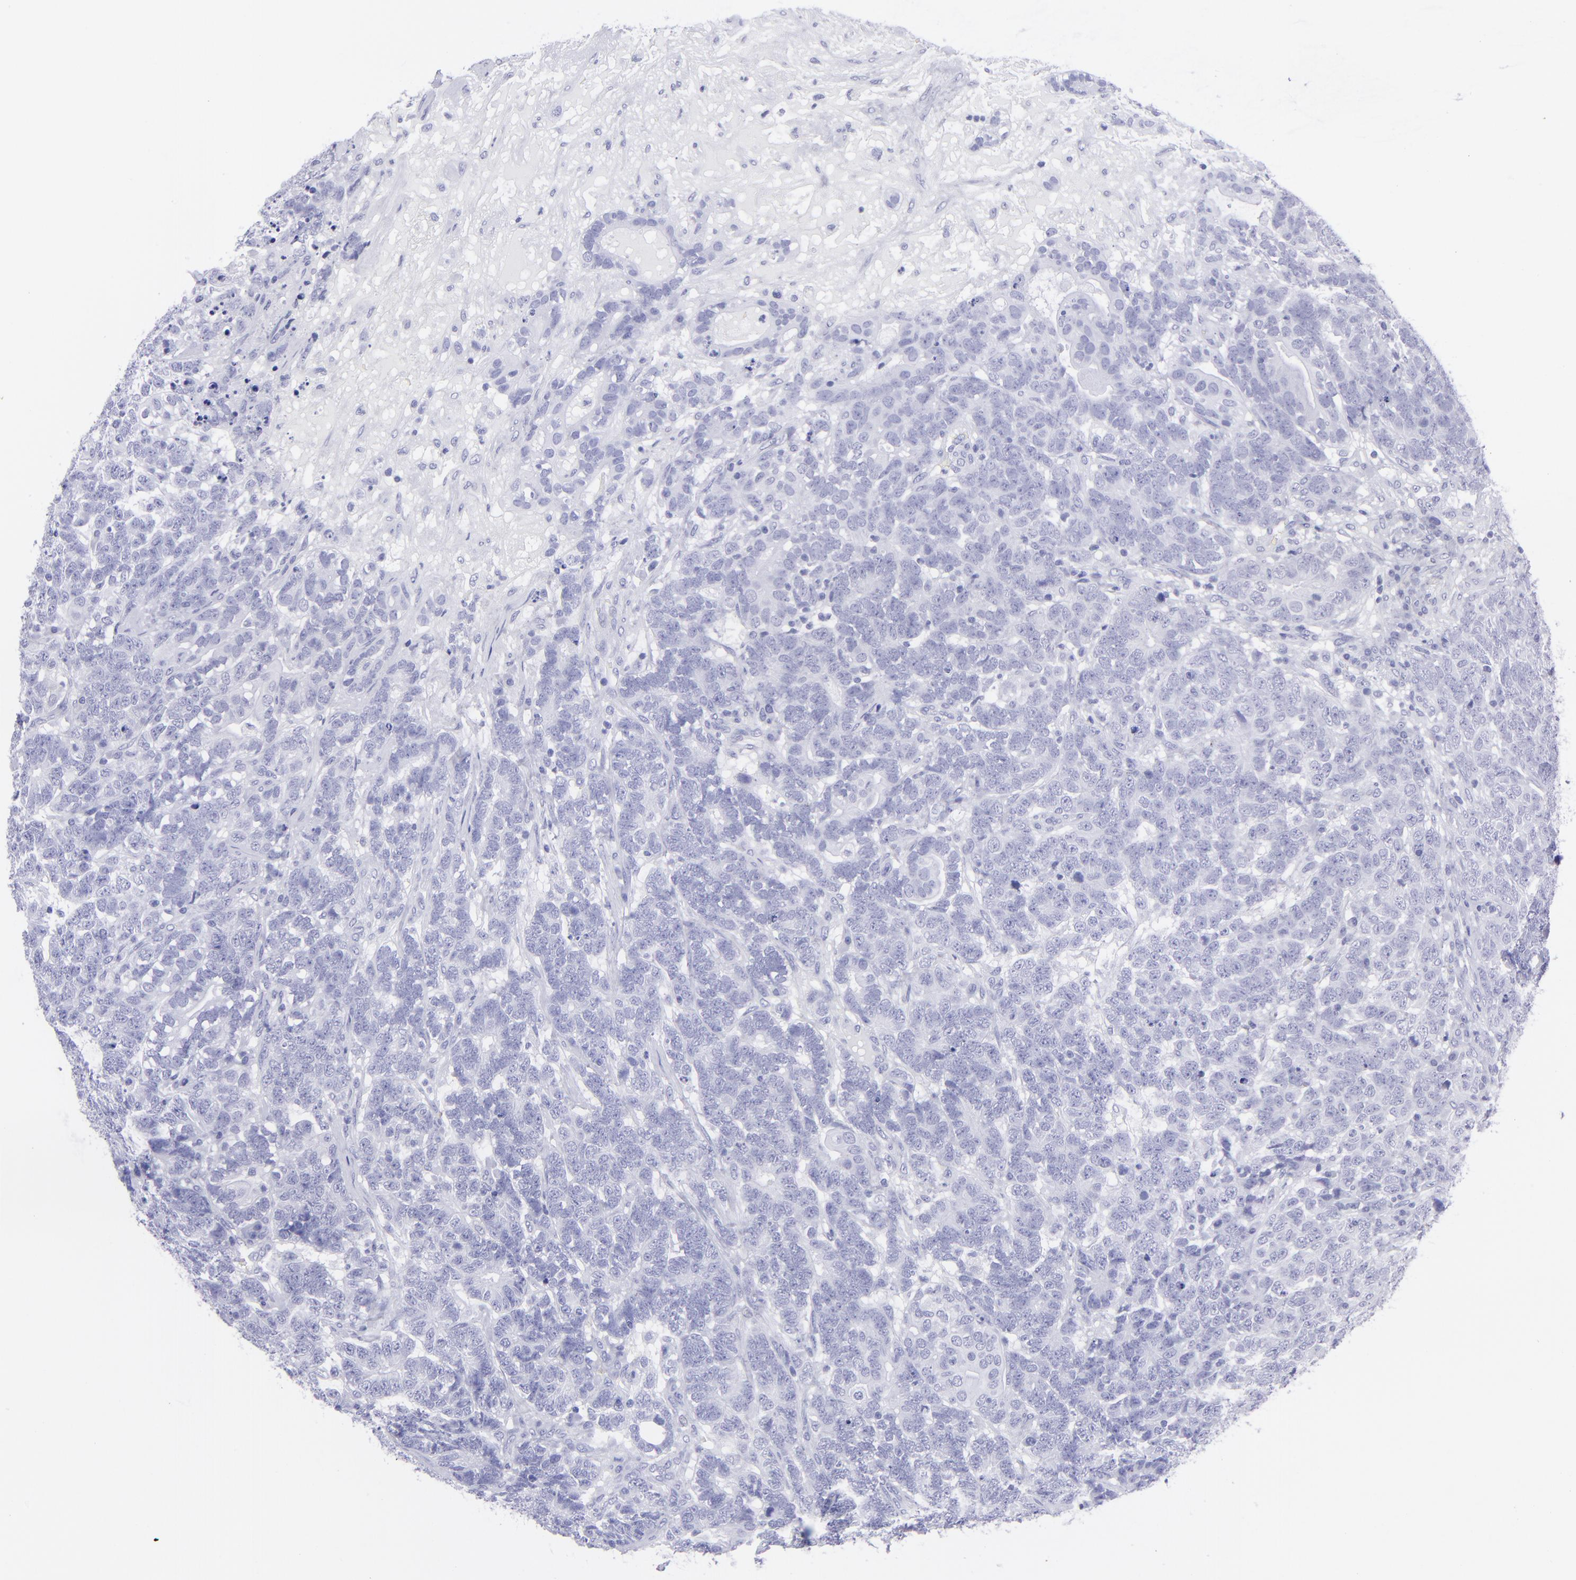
{"staining": {"intensity": "negative", "quantity": "none", "location": "none"}, "tissue": "testis cancer", "cell_type": "Tumor cells", "image_type": "cancer", "snomed": [{"axis": "morphology", "description": "Carcinoma, Embryonal, NOS"}, {"axis": "topography", "description": "Testis"}], "caption": "Immunohistochemical staining of human embryonal carcinoma (testis) demonstrates no significant staining in tumor cells.", "gene": "CNP", "patient": {"sex": "male", "age": 26}}